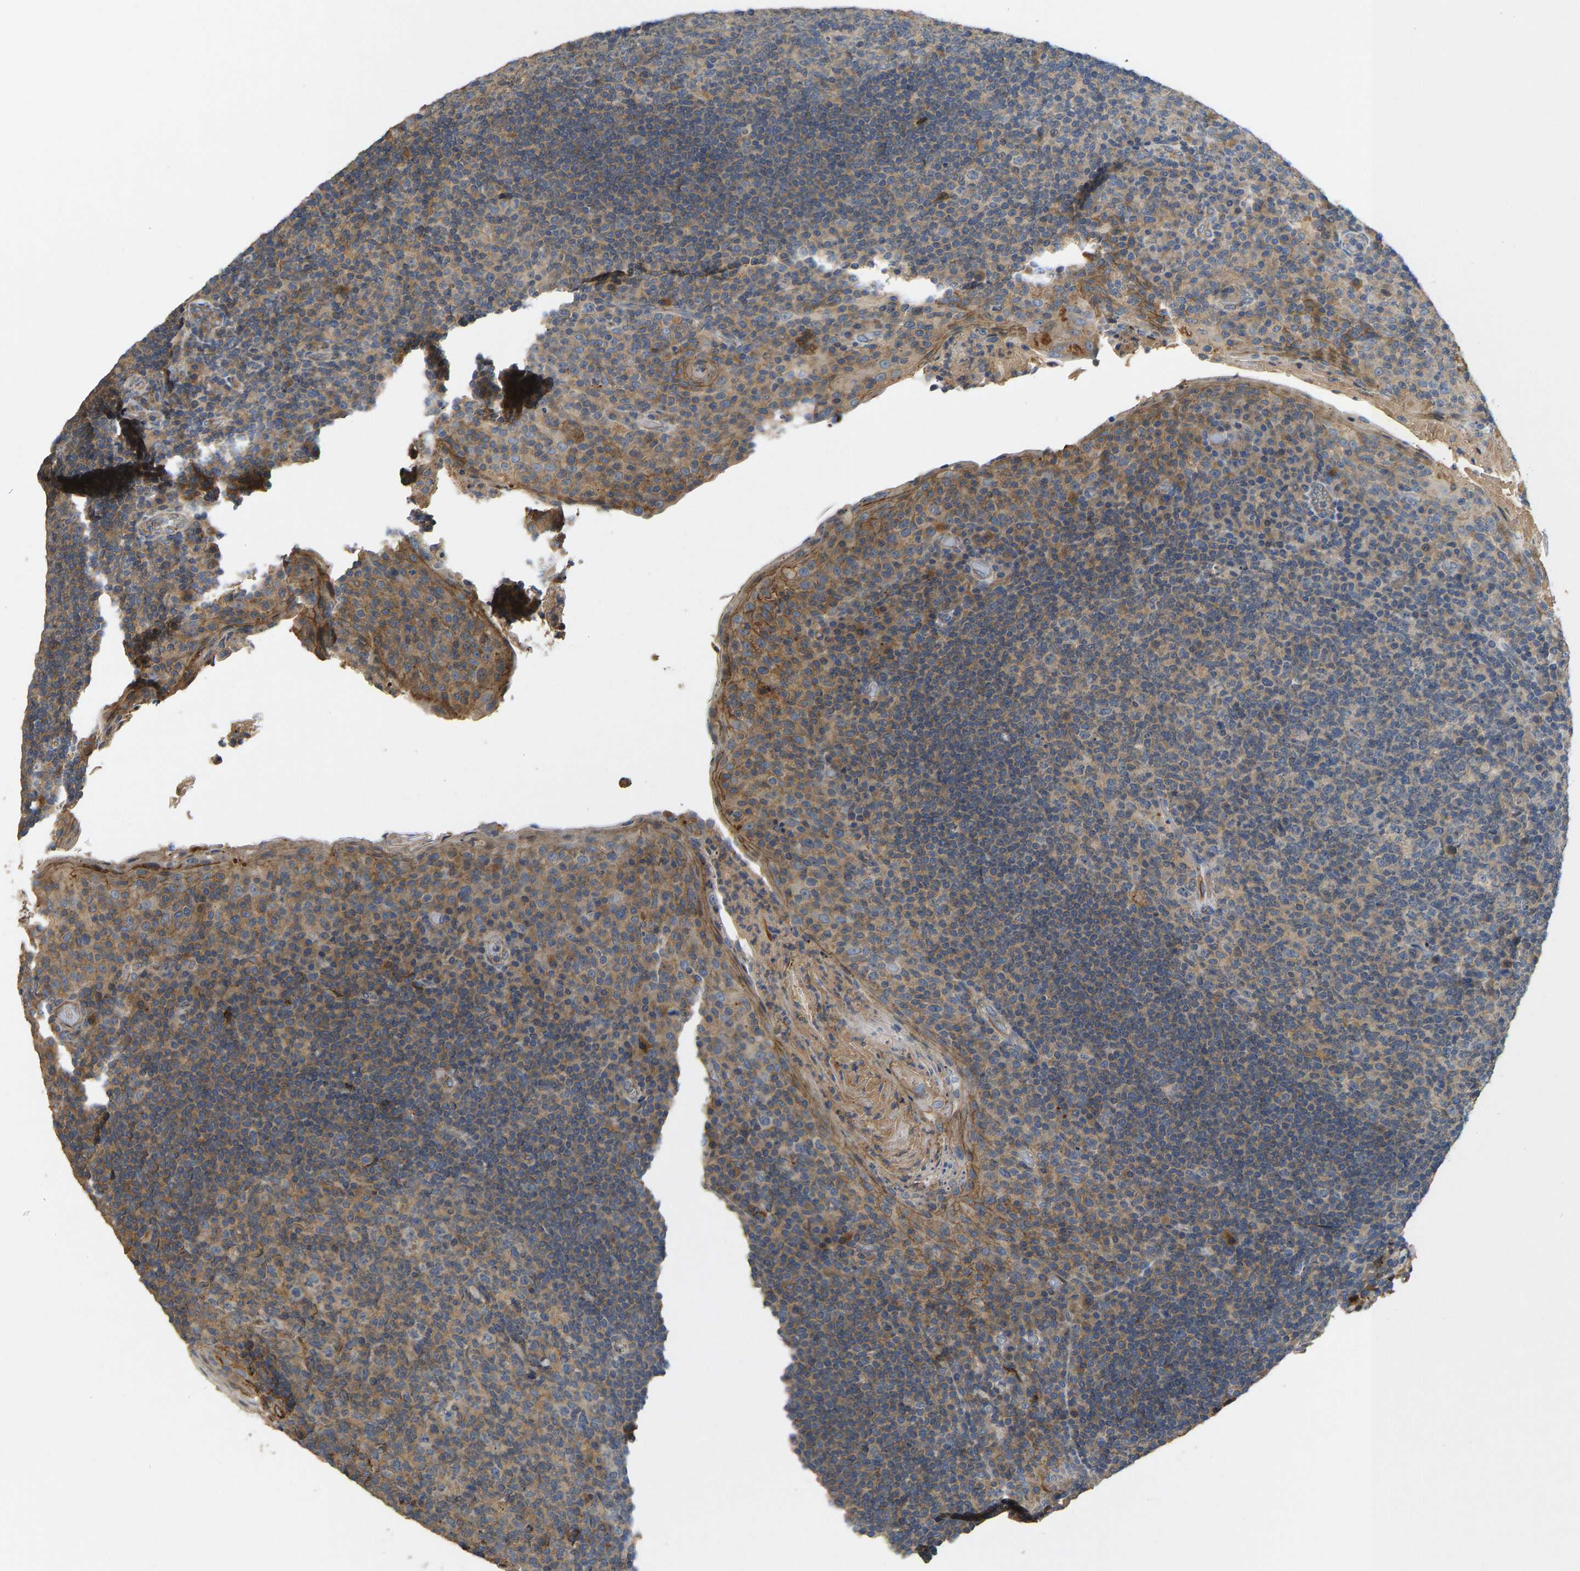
{"staining": {"intensity": "weak", "quantity": "25%-75%", "location": "cytoplasmic/membranous"}, "tissue": "tonsil", "cell_type": "Germinal center cells", "image_type": "normal", "snomed": [{"axis": "morphology", "description": "Normal tissue, NOS"}, {"axis": "topography", "description": "Tonsil"}], "caption": "The histopathology image displays staining of benign tonsil, revealing weak cytoplasmic/membranous protein expression (brown color) within germinal center cells. Nuclei are stained in blue.", "gene": "VCPKMT", "patient": {"sex": "male", "age": 17}}